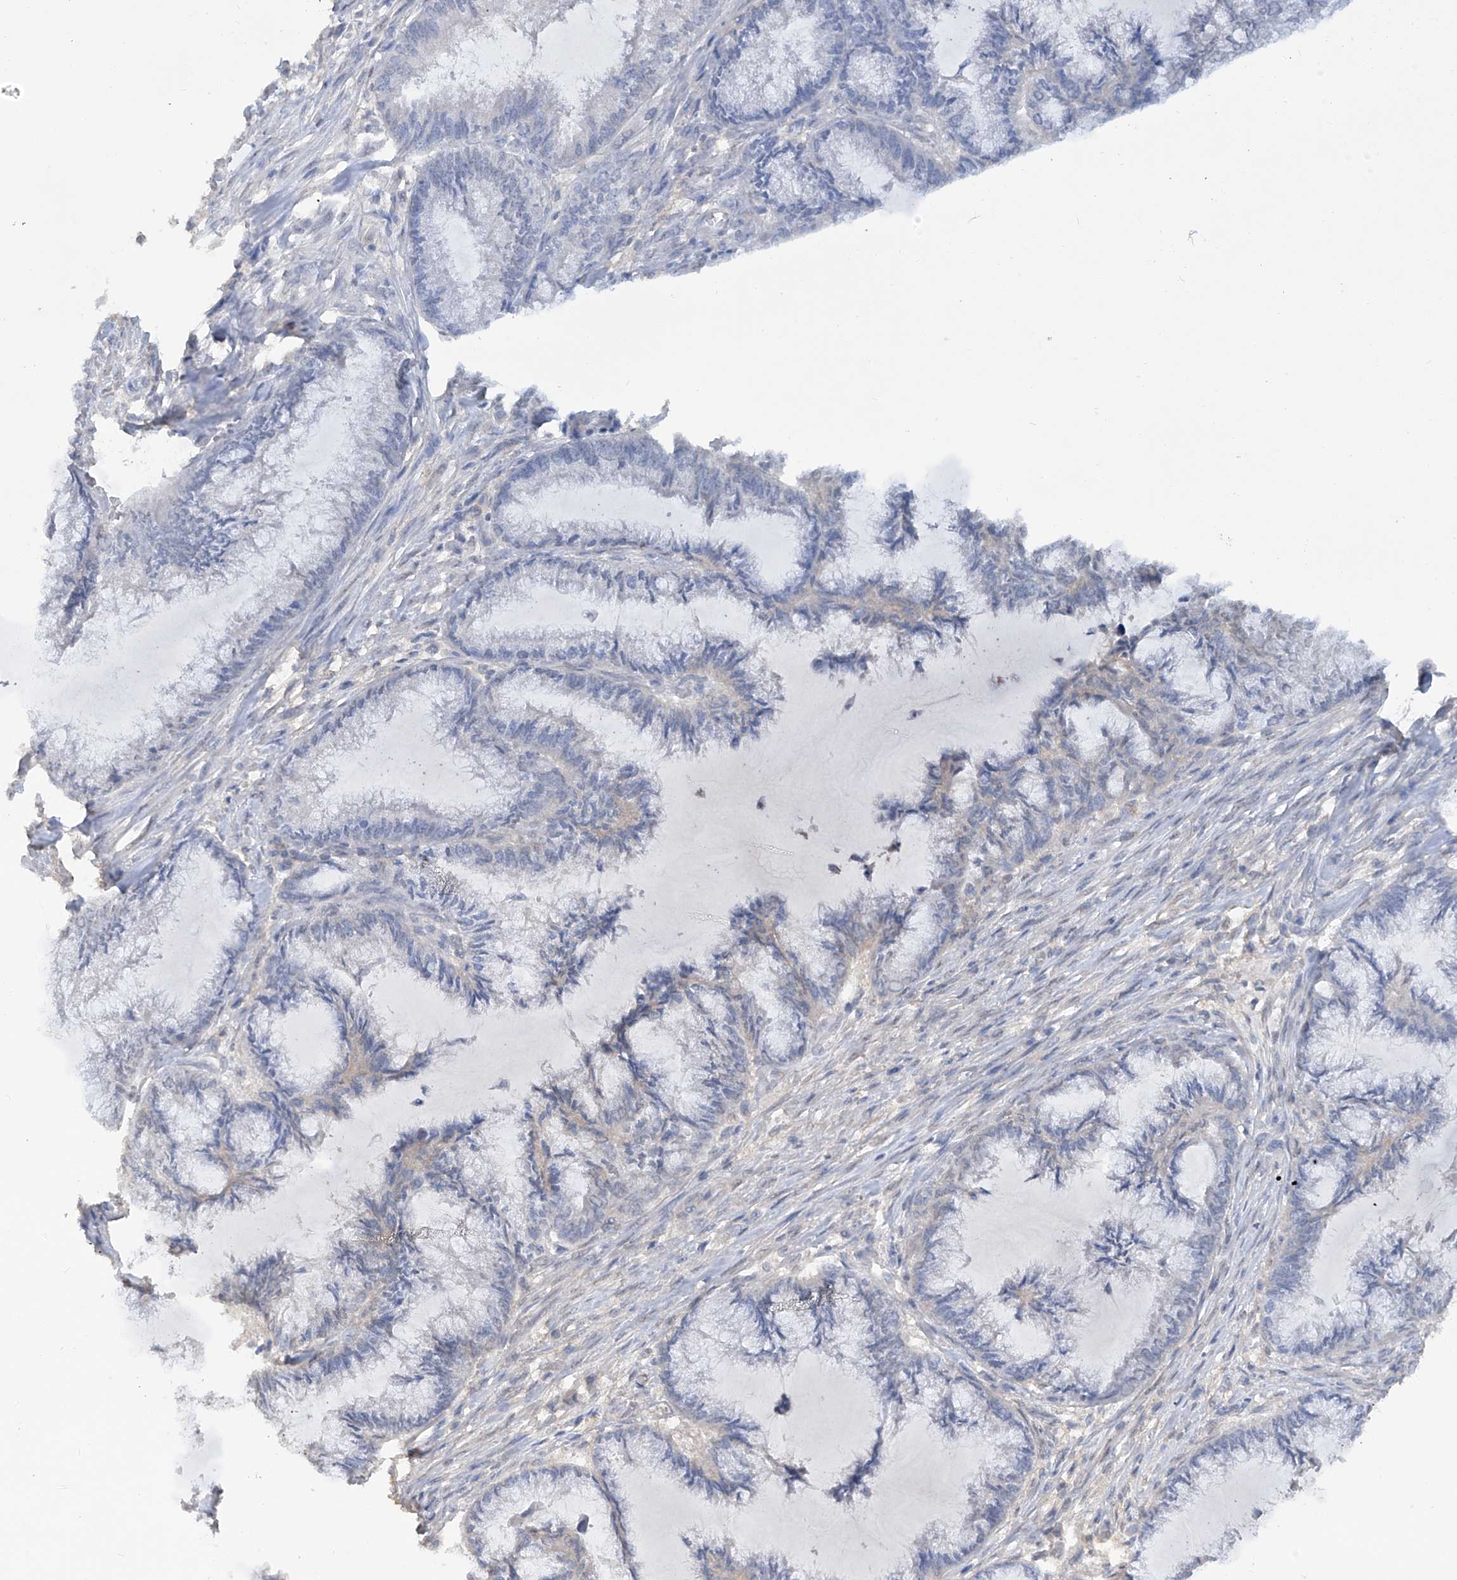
{"staining": {"intensity": "negative", "quantity": "none", "location": "none"}, "tissue": "endometrial cancer", "cell_type": "Tumor cells", "image_type": "cancer", "snomed": [{"axis": "morphology", "description": "Adenocarcinoma, NOS"}, {"axis": "topography", "description": "Endometrium"}], "caption": "Immunohistochemistry of endometrial cancer (adenocarcinoma) shows no expression in tumor cells.", "gene": "HAS3", "patient": {"sex": "female", "age": 86}}